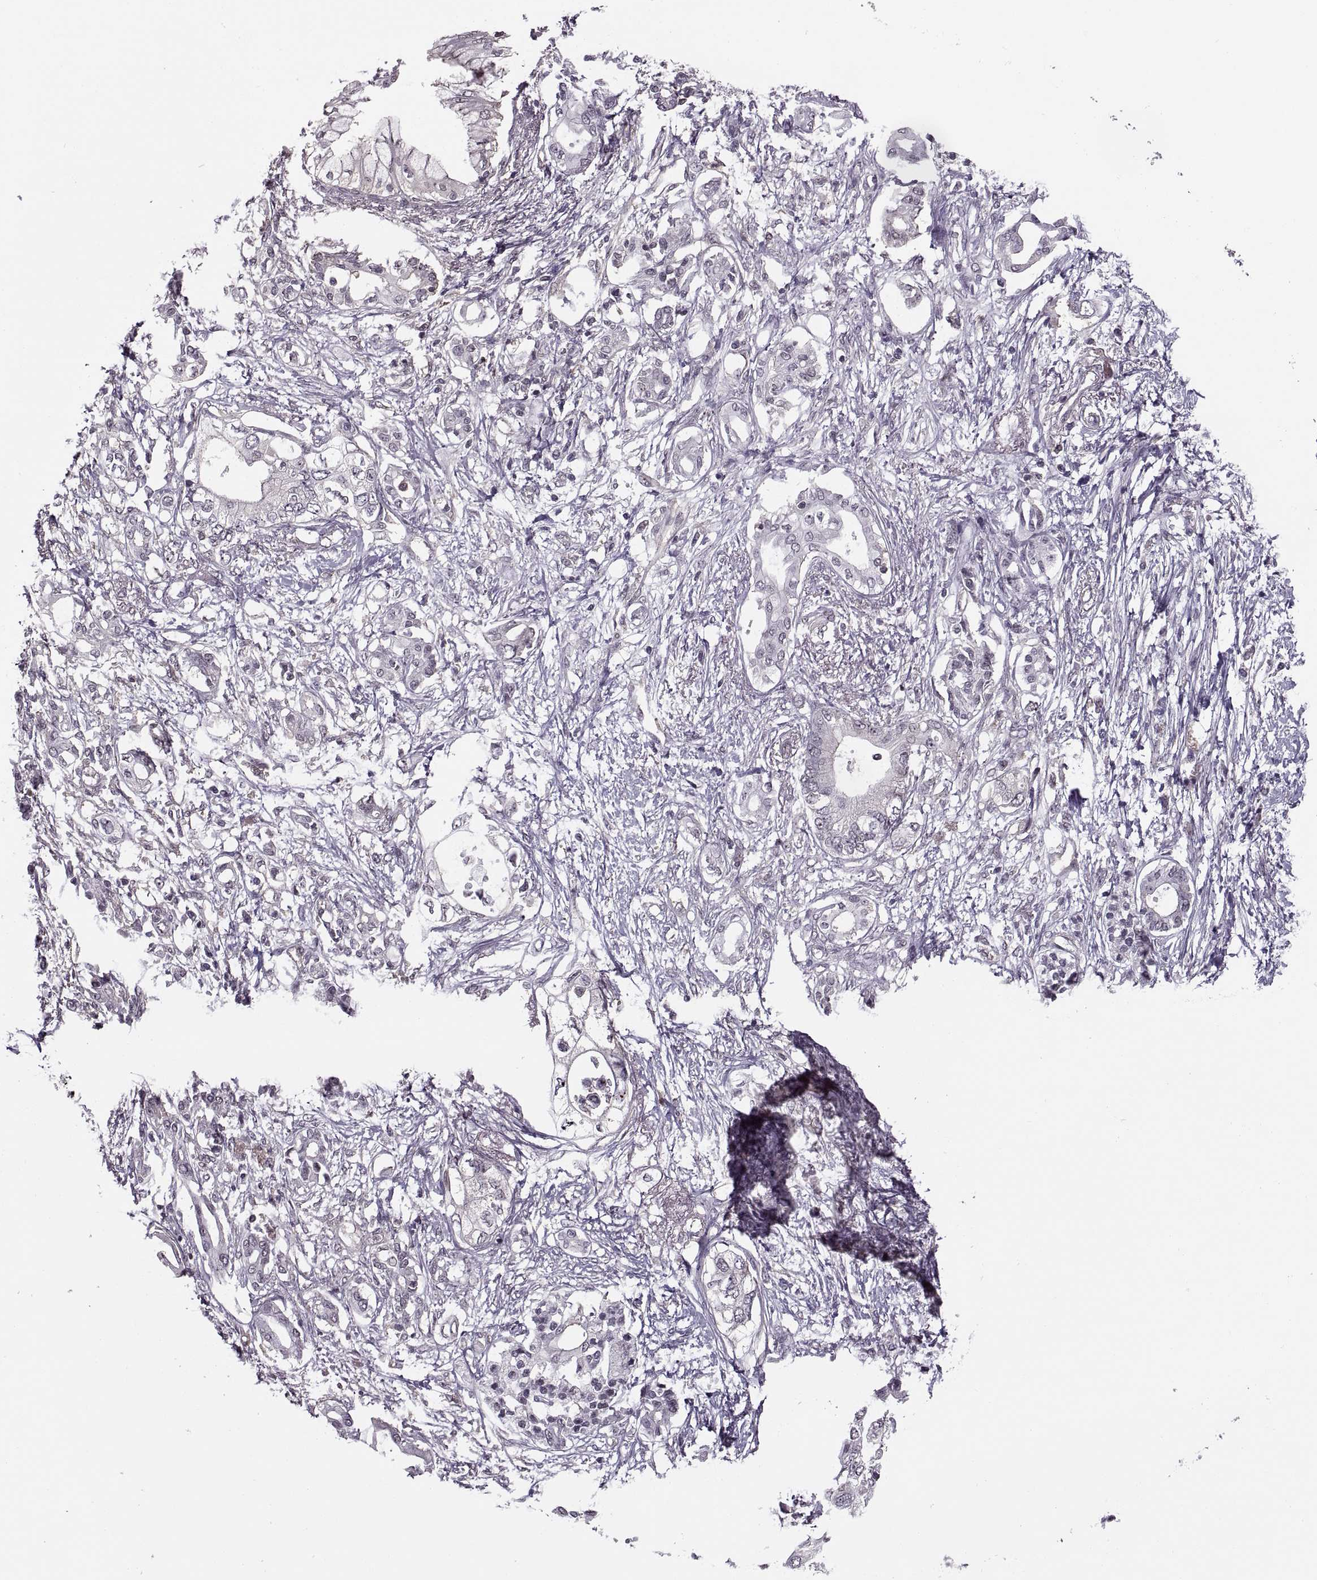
{"staining": {"intensity": "negative", "quantity": "none", "location": "none"}, "tissue": "pancreatic cancer", "cell_type": "Tumor cells", "image_type": "cancer", "snomed": [{"axis": "morphology", "description": "Adenocarcinoma, NOS"}, {"axis": "topography", "description": "Pancreas"}], "caption": "Protein analysis of pancreatic cancer (adenocarcinoma) demonstrates no significant staining in tumor cells.", "gene": "LUZP2", "patient": {"sex": "female", "age": 63}}